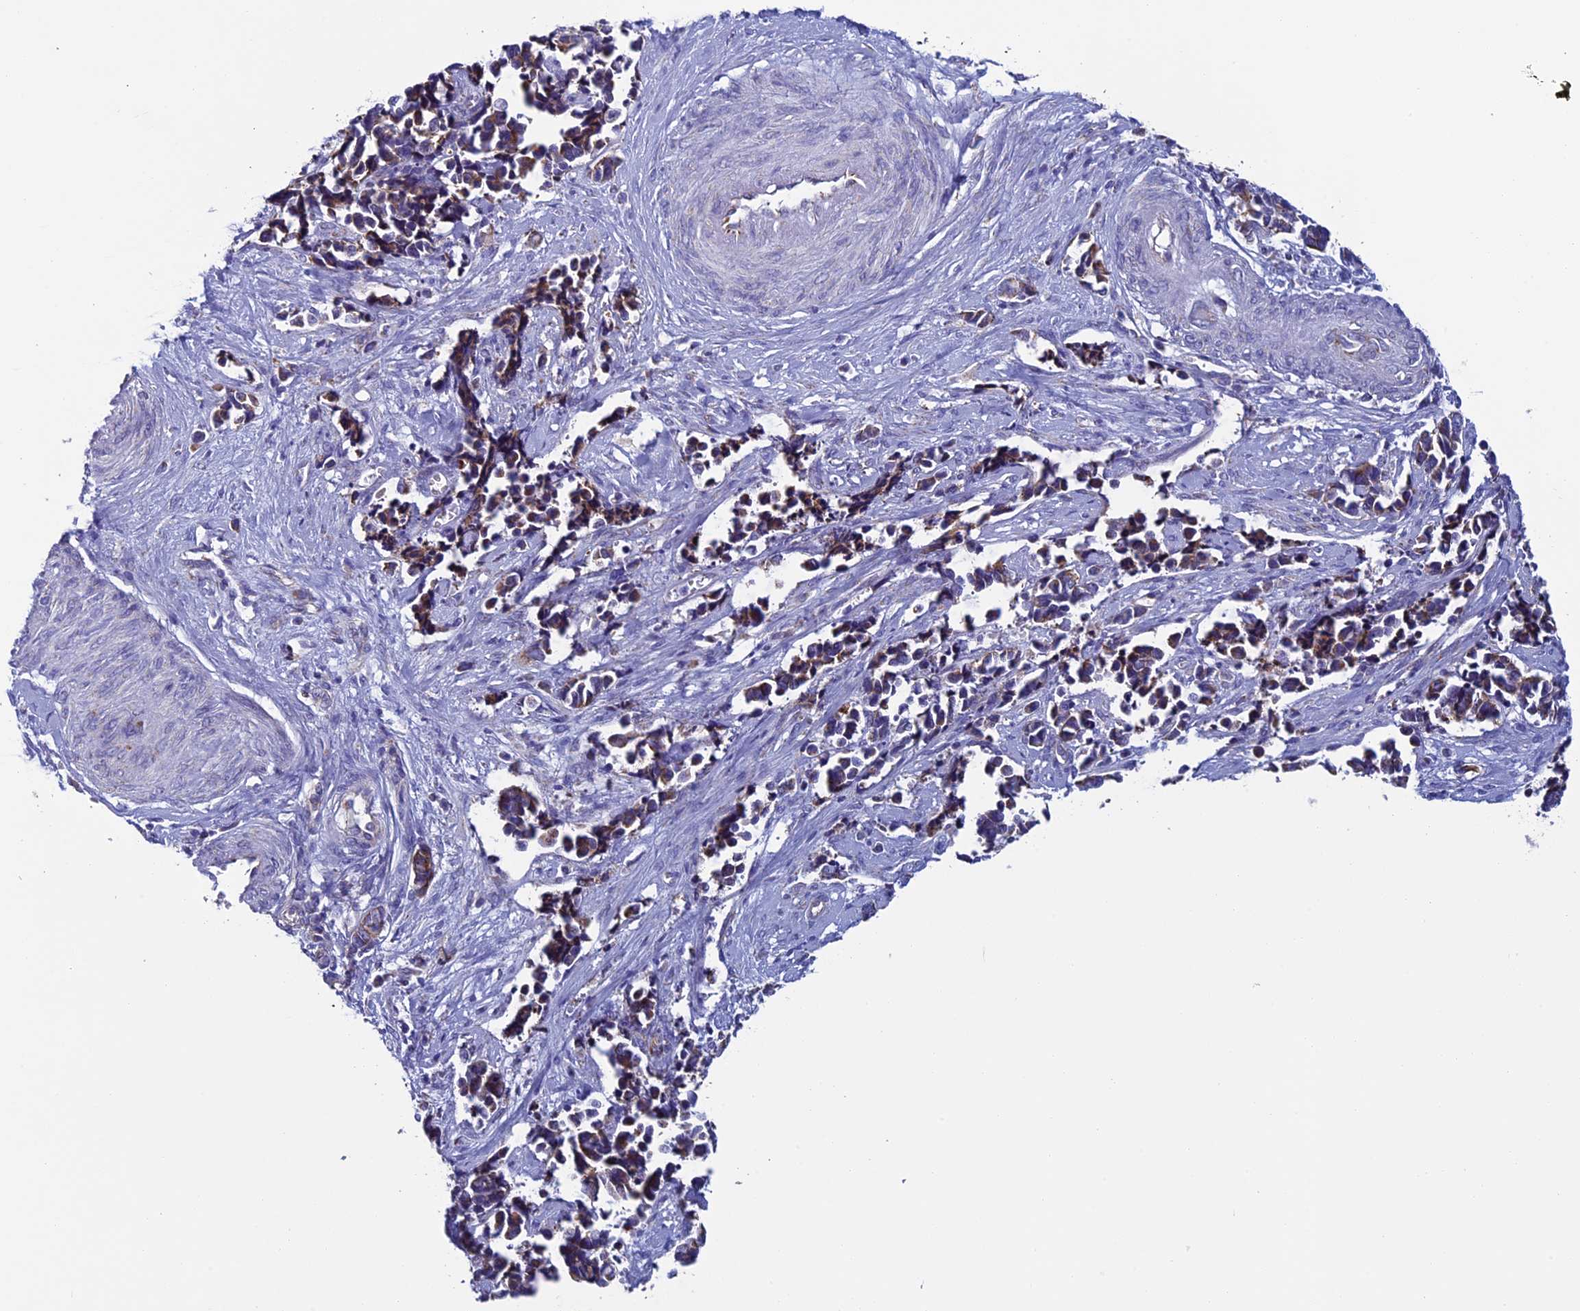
{"staining": {"intensity": "weak", "quantity": ">75%", "location": "cytoplasmic/membranous"}, "tissue": "cervical cancer", "cell_type": "Tumor cells", "image_type": "cancer", "snomed": [{"axis": "morphology", "description": "Normal tissue, NOS"}, {"axis": "morphology", "description": "Squamous cell carcinoma, NOS"}, {"axis": "topography", "description": "Cervix"}], "caption": "Immunohistochemical staining of cervical squamous cell carcinoma displays low levels of weak cytoplasmic/membranous protein expression in about >75% of tumor cells.", "gene": "MFSD12", "patient": {"sex": "female", "age": 35}}